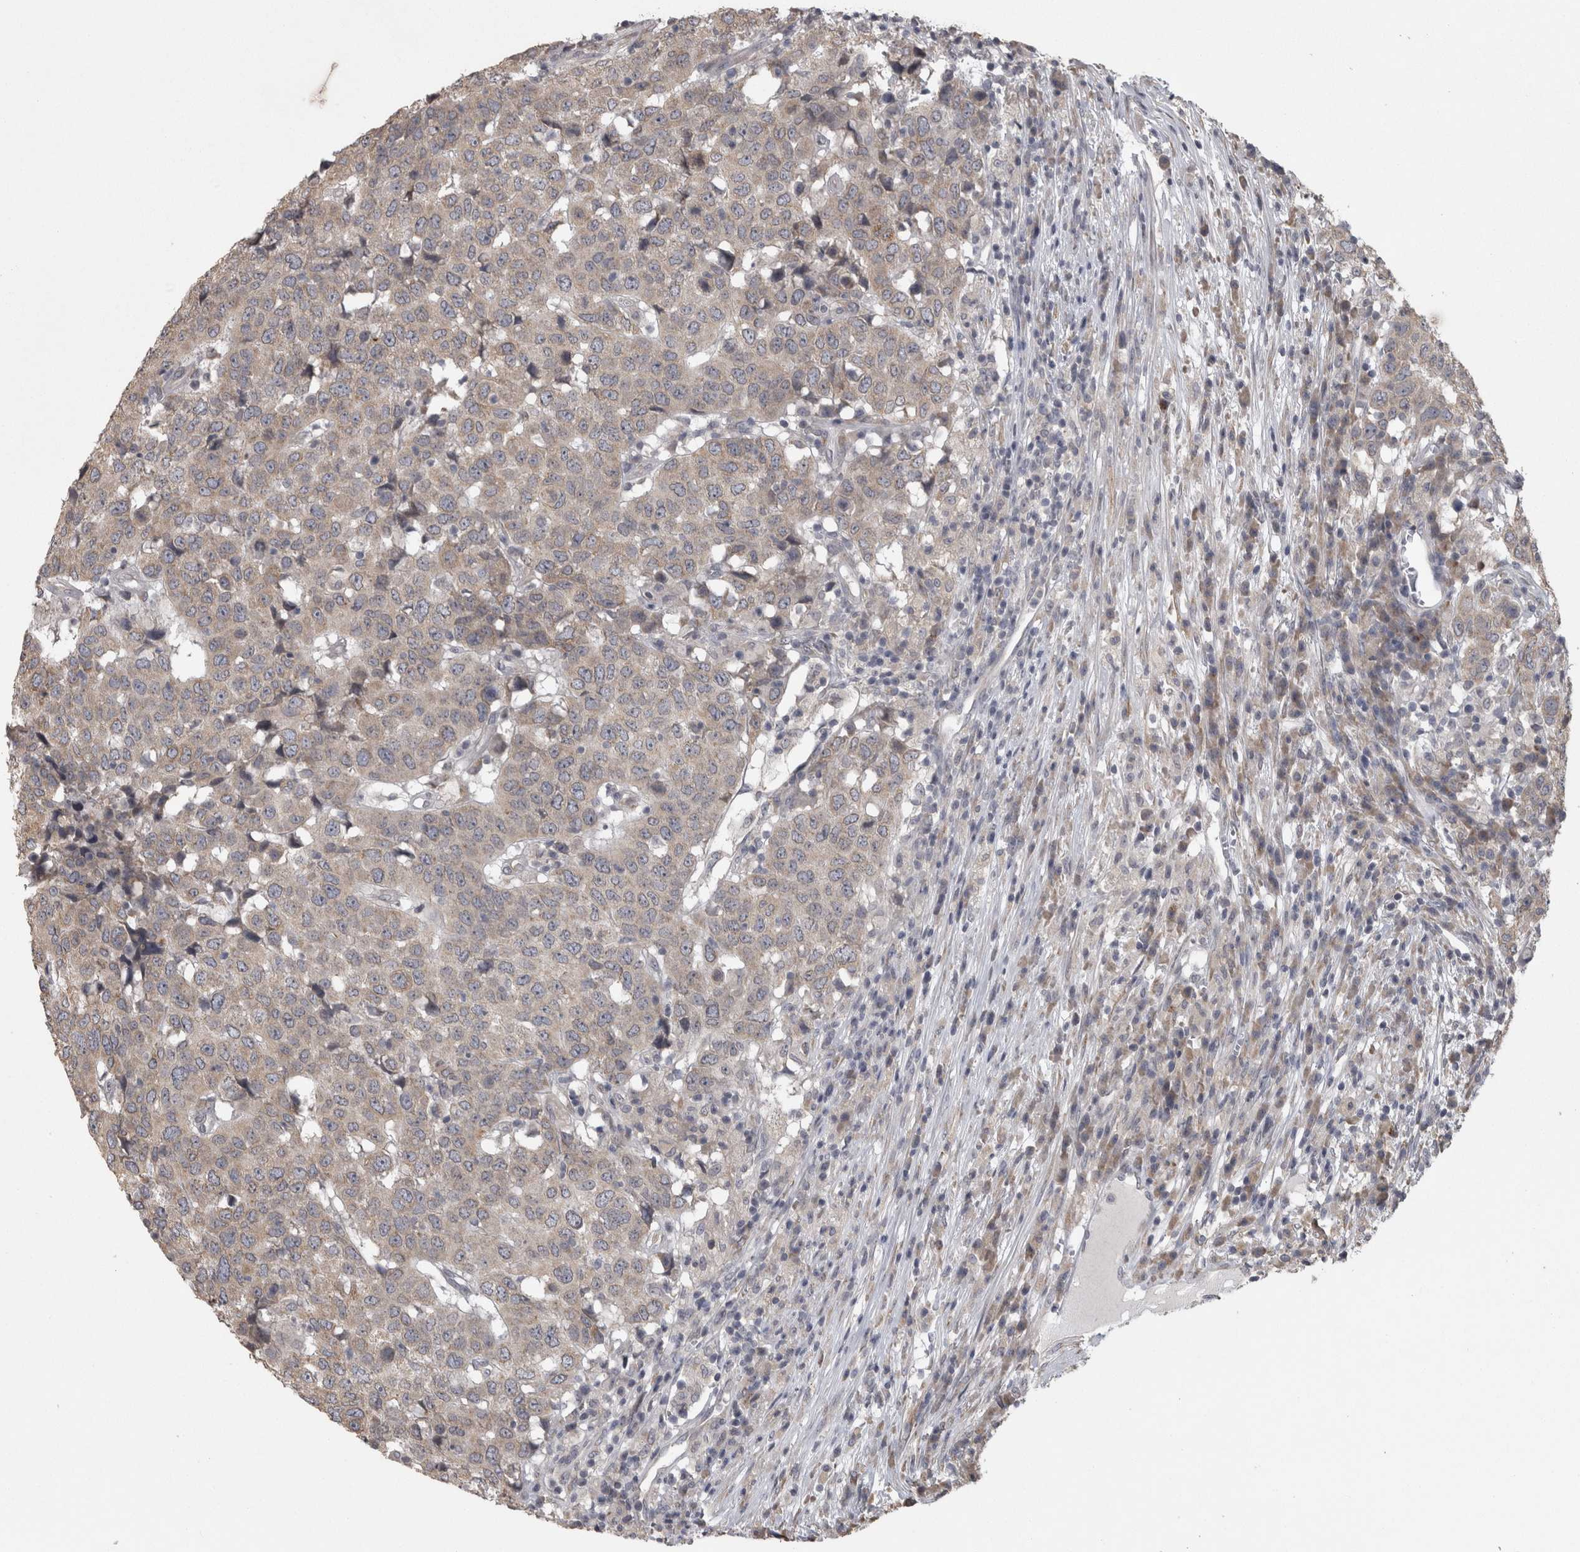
{"staining": {"intensity": "weak", "quantity": ">75%", "location": "cytoplasmic/membranous"}, "tissue": "head and neck cancer", "cell_type": "Tumor cells", "image_type": "cancer", "snomed": [{"axis": "morphology", "description": "Squamous cell carcinoma, NOS"}, {"axis": "topography", "description": "Head-Neck"}], "caption": "This is an image of IHC staining of squamous cell carcinoma (head and neck), which shows weak positivity in the cytoplasmic/membranous of tumor cells.", "gene": "RAB29", "patient": {"sex": "male", "age": 66}}